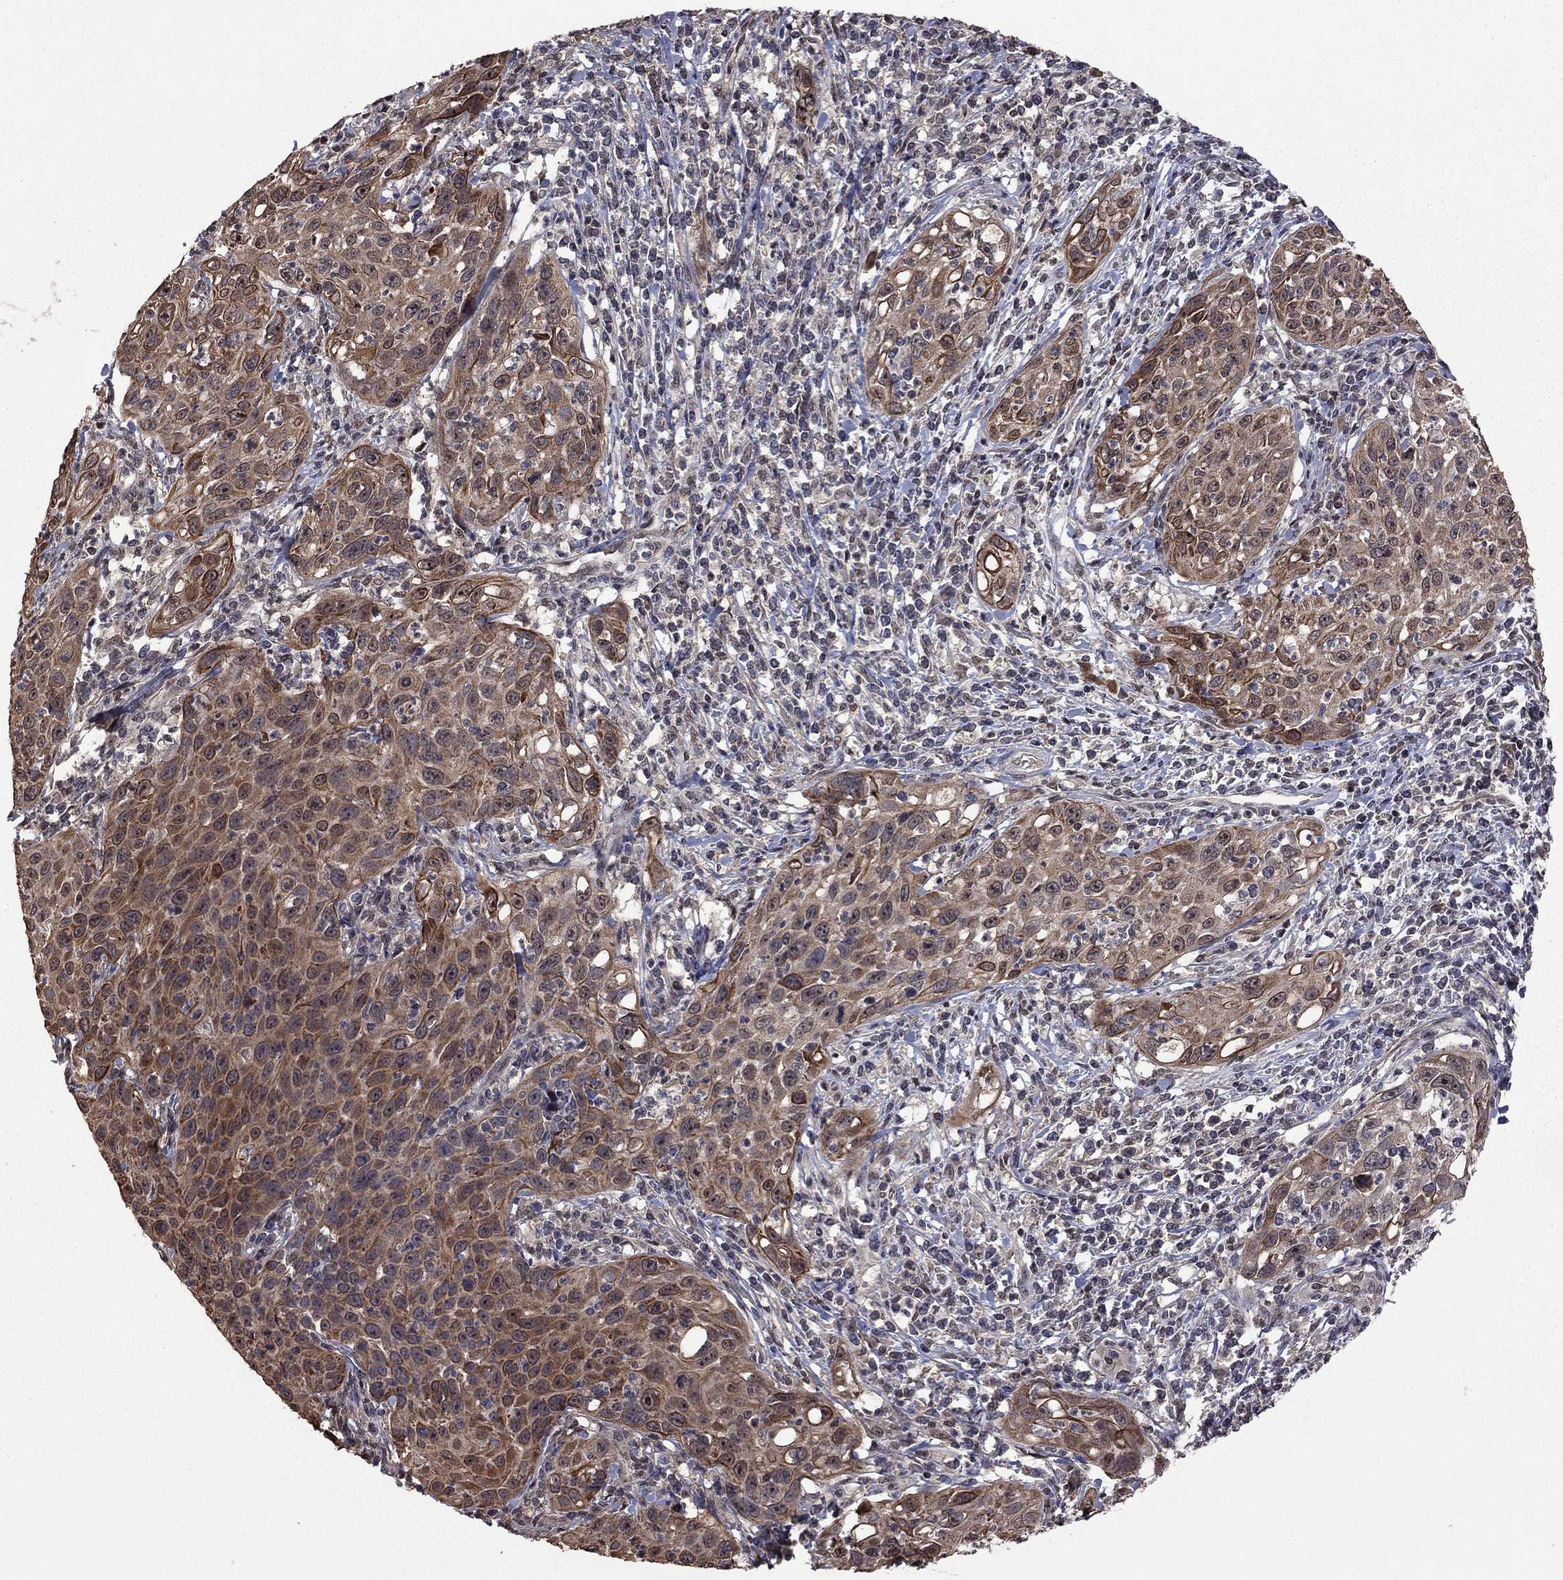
{"staining": {"intensity": "strong", "quantity": "25%-75%", "location": "cytoplasmic/membranous"}, "tissue": "cervical cancer", "cell_type": "Tumor cells", "image_type": "cancer", "snomed": [{"axis": "morphology", "description": "Squamous cell carcinoma, NOS"}, {"axis": "topography", "description": "Cervix"}], "caption": "A micrograph of human squamous cell carcinoma (cervical) stained for a protein reveals strong cytoplasmic/membranous brown staining in tumor cells.", "gene": "TSNARE1", "patient": {"sex": "female", "age": 26}}